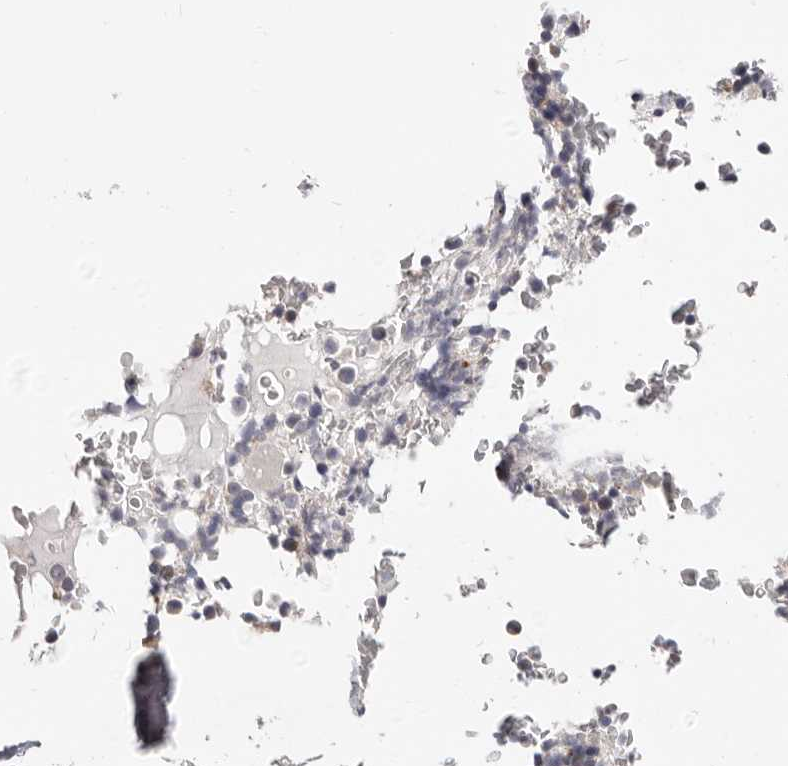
{"staining": {"intensity": "weak", "quantity": "<25%", "location": "cytoplasmic/membranous"}, "tissue": "bone marrow", "cell_type": "Hematopoietic cells", "image_type": "normal", "snomed": [{"axis": "morphology", "description": "Normal tissue, NOS"}, {"axis": "topography", "description": "Bone marrow"}], "caption": "A photomicrograph of human bone marrow is negative for staining in hematopoietic cells. The staining is performed using DAB brown chromogen with nuclei counter-stained in using hematoxylin.", "gene": "TOR3A", "patient": {"sex": "male", "age": 58}}